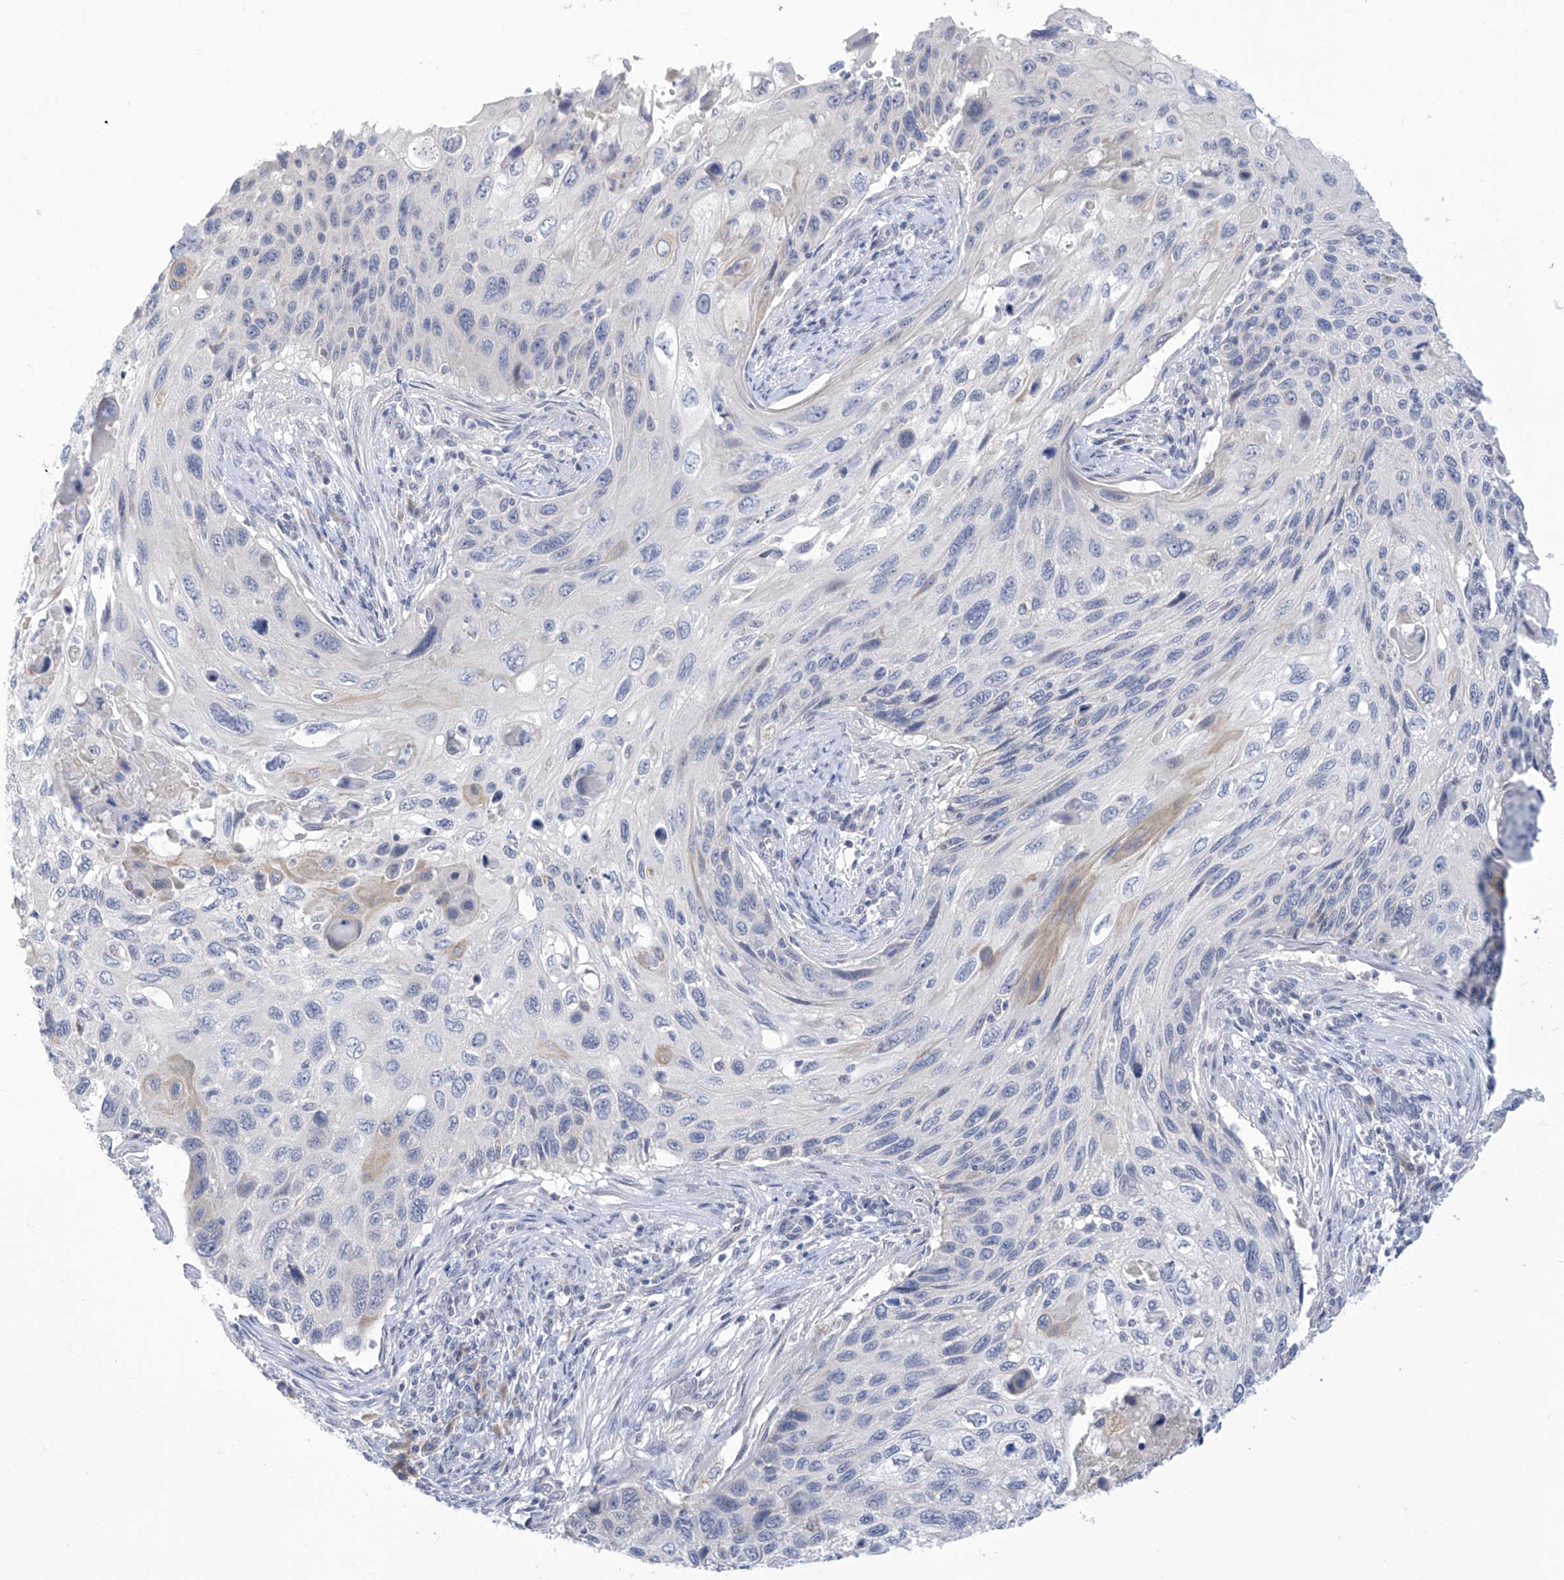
{"staining": {"intensity": "negative", "quantity": "none", "location": "none"}, "tissue": "cervical cancer", "cell_type": "Tumor cells", "image_type": "cancer", "snomed": [{"axis": "morphology", "description": "Squamous cell carcinoma, NOS"}, {"axis": "topography", "description": "Cervix"}], "caption": "IHC photomicrograph of squamous cell carcinoma (cervical) stained for a protein (brown), which reveals no expression in tumor cells. (Stains: DAB (3,3'-diaminobenzidine) immunohistochemistry (IHC) with hematoxylin counter stain, Microscopy: brightfield microscopy at high magnification).", "gene": "IBA57", "patient": {"sex": "female", "age": 70}}